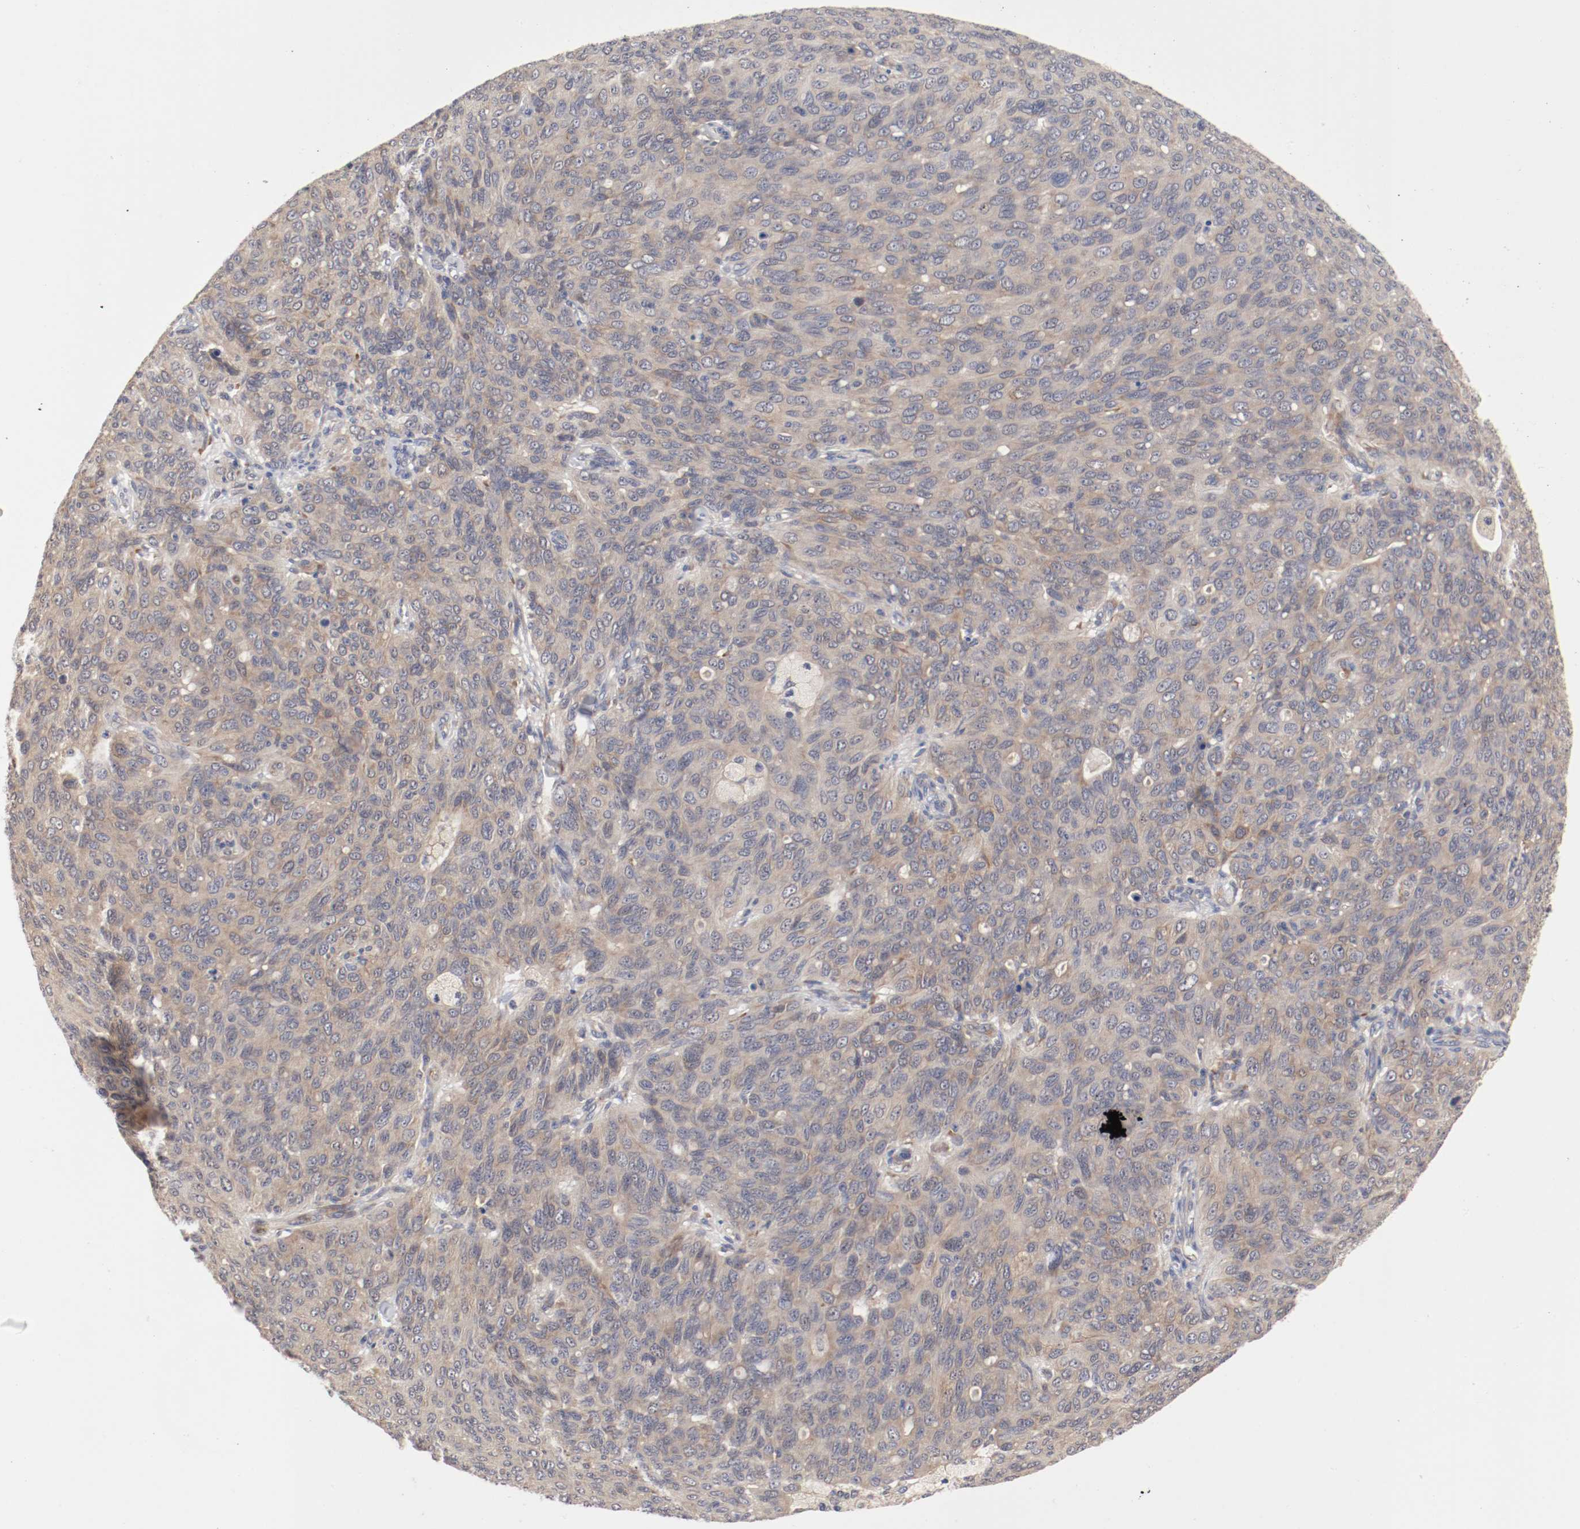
{"staining": {"intensity": "weak", "quantity": ">75%", "location": "cytoplasmic/membranous"}, "tissue": "ovarian cancer", "cell_type": "Tumor cells", "image_type": "cancer", "snomed": [{"axis": "morphology", "description": "Carcinoma, endometroid"}, {"axis": "topography", "description": "Ovary"}], "caption": "A low amount of weak cytoplasmic/membranous positivity is appreciated in about >75% of tumor cells in ovarian cancer tissue.", "gene": "FKBP3", "patient": {"sex": "female", "age": 60}}